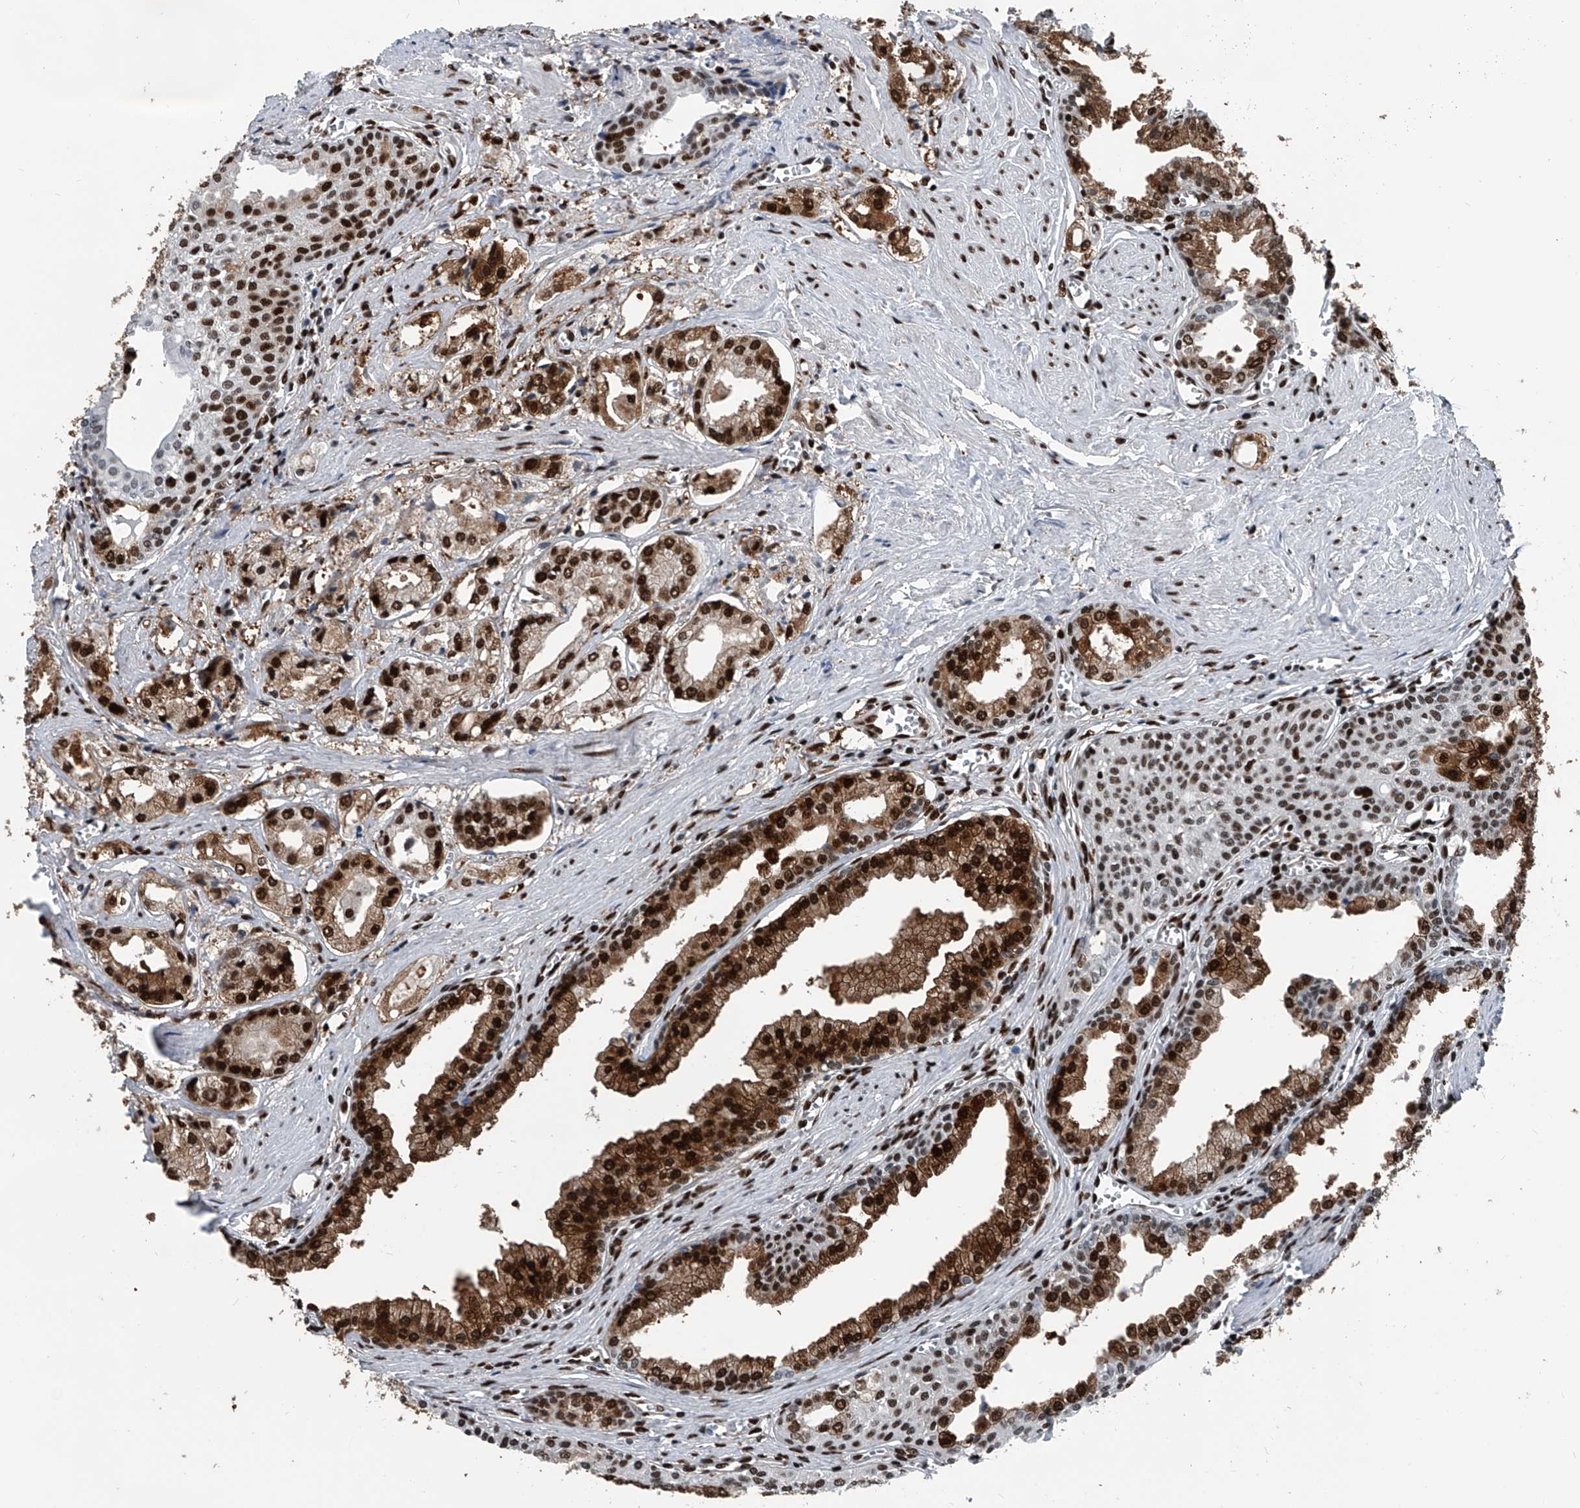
{"staining": {"intensity": "strong", "quantity": ">75%", "location": "cytoplasmic/membranous,nuclear"}, "tissue": "prostate cancer", "cell_type": "Tumor cells", "image_type": "cancer", "snomed": [{"axis": "morphology", "description": "Adenocarcinoma, Low grade"}, {"axis": "topography", "description": "Prostate"}], "caption": "Protein expression analysis of prostate cancer displays strong cytoplasmic/membranous and nuclear positivity in approximately >75% of tumor cells.", "gene": "FKBP5", "patient": {"sex": "male", "age": 60}}